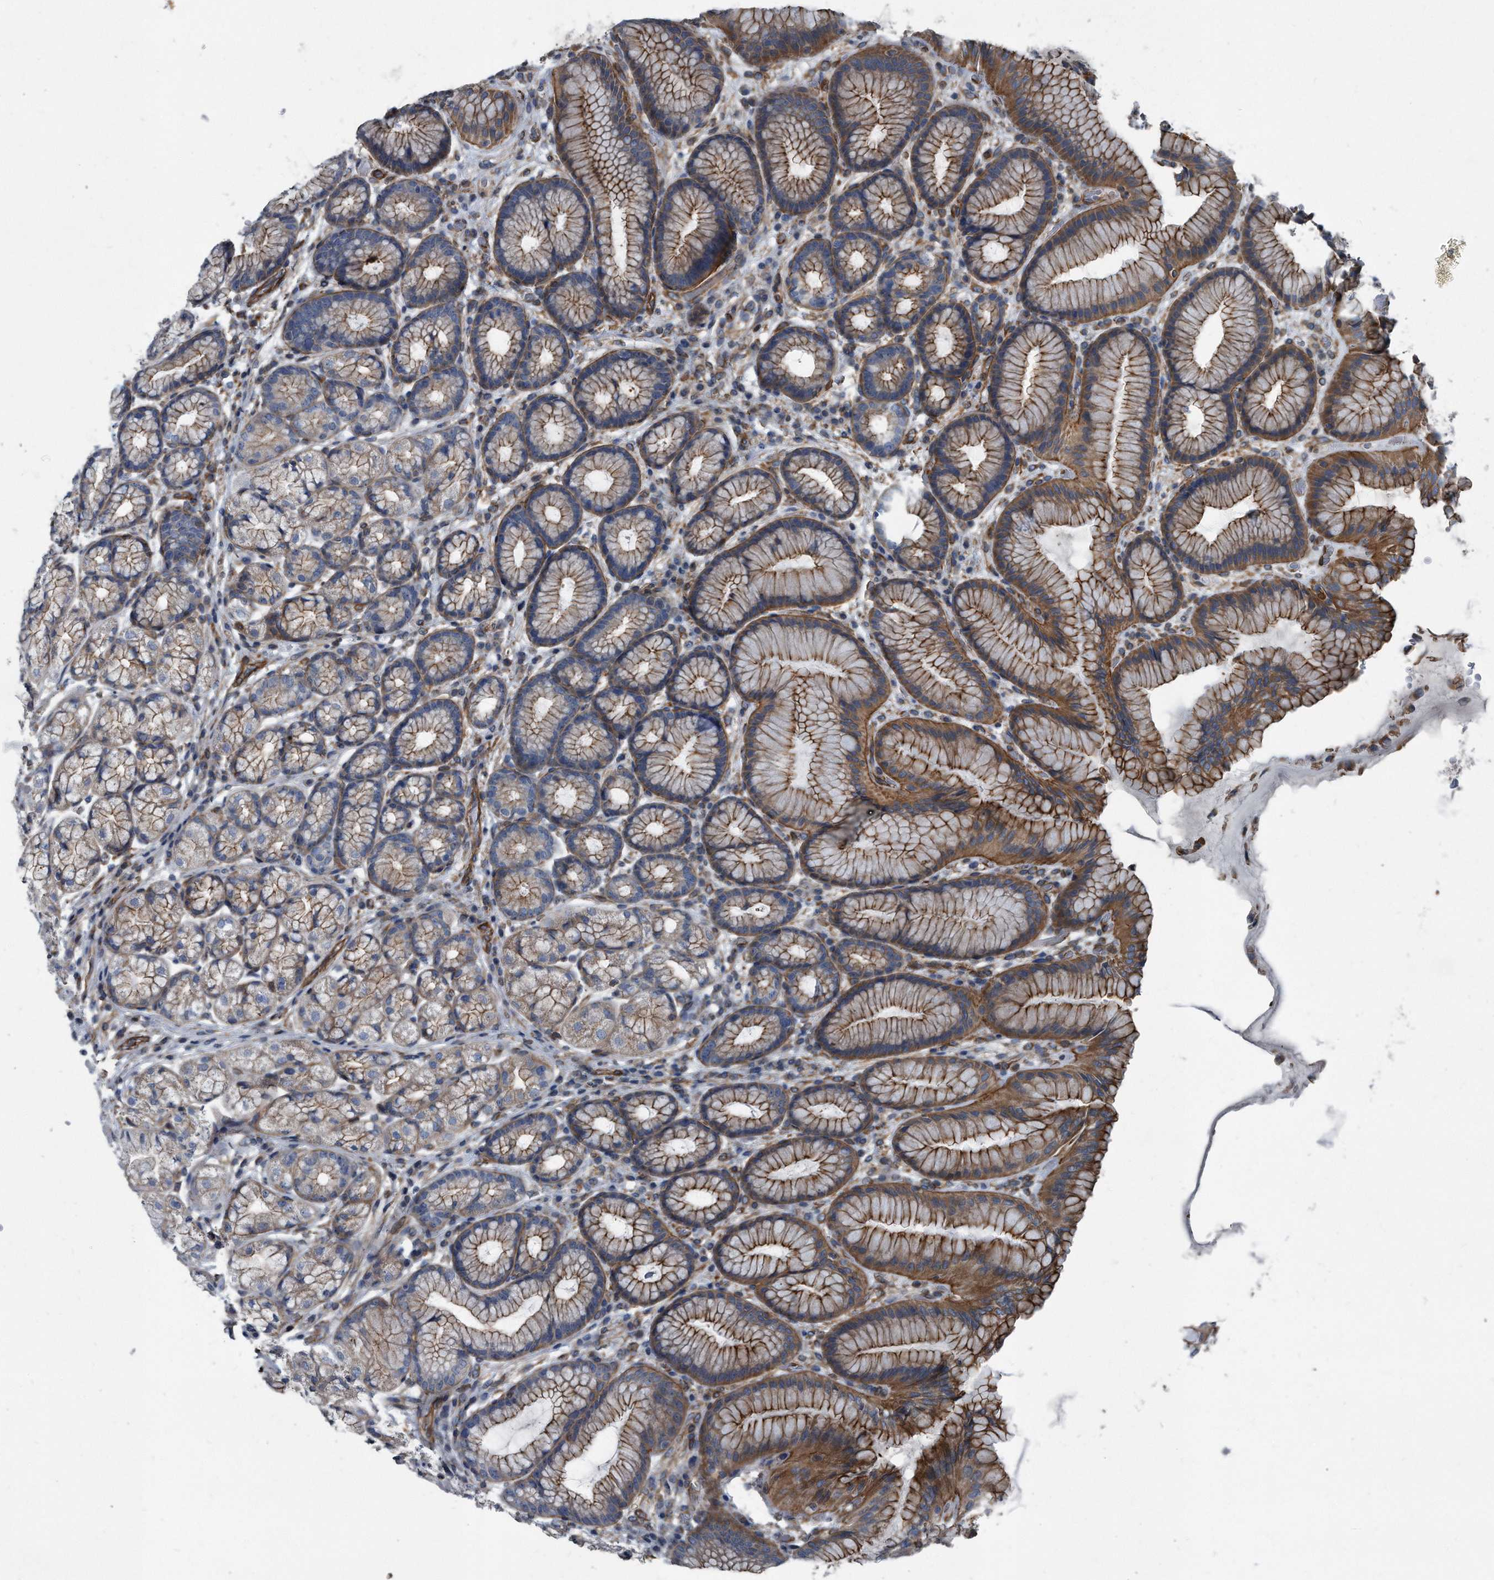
{"staining": {"intensity": "moderate", "quantity": "25%-75%", "location": "cytoplasmic/membranous"}, "tissue": "stomach", "cell_type": "Glandular cells", "image_type": "normal", "snomed": [{"axis": "morphology", "description": "Normal tissue, NOS"}, {"axis": "topography", "description": "Stomach"}], "caption": "Immunohistochemistry (IHC) image of normal stomach: human stomach stained using immunohistochemistry (IHC) demonstrates medium levels of moderate protein expression localized specifically in the cytoplasmic/membranous of glandular cells, appearing as a cytoplasmic/membranous brown color.", "gene": "PLEC", "patient": {"sex": "male", "age": 57}}